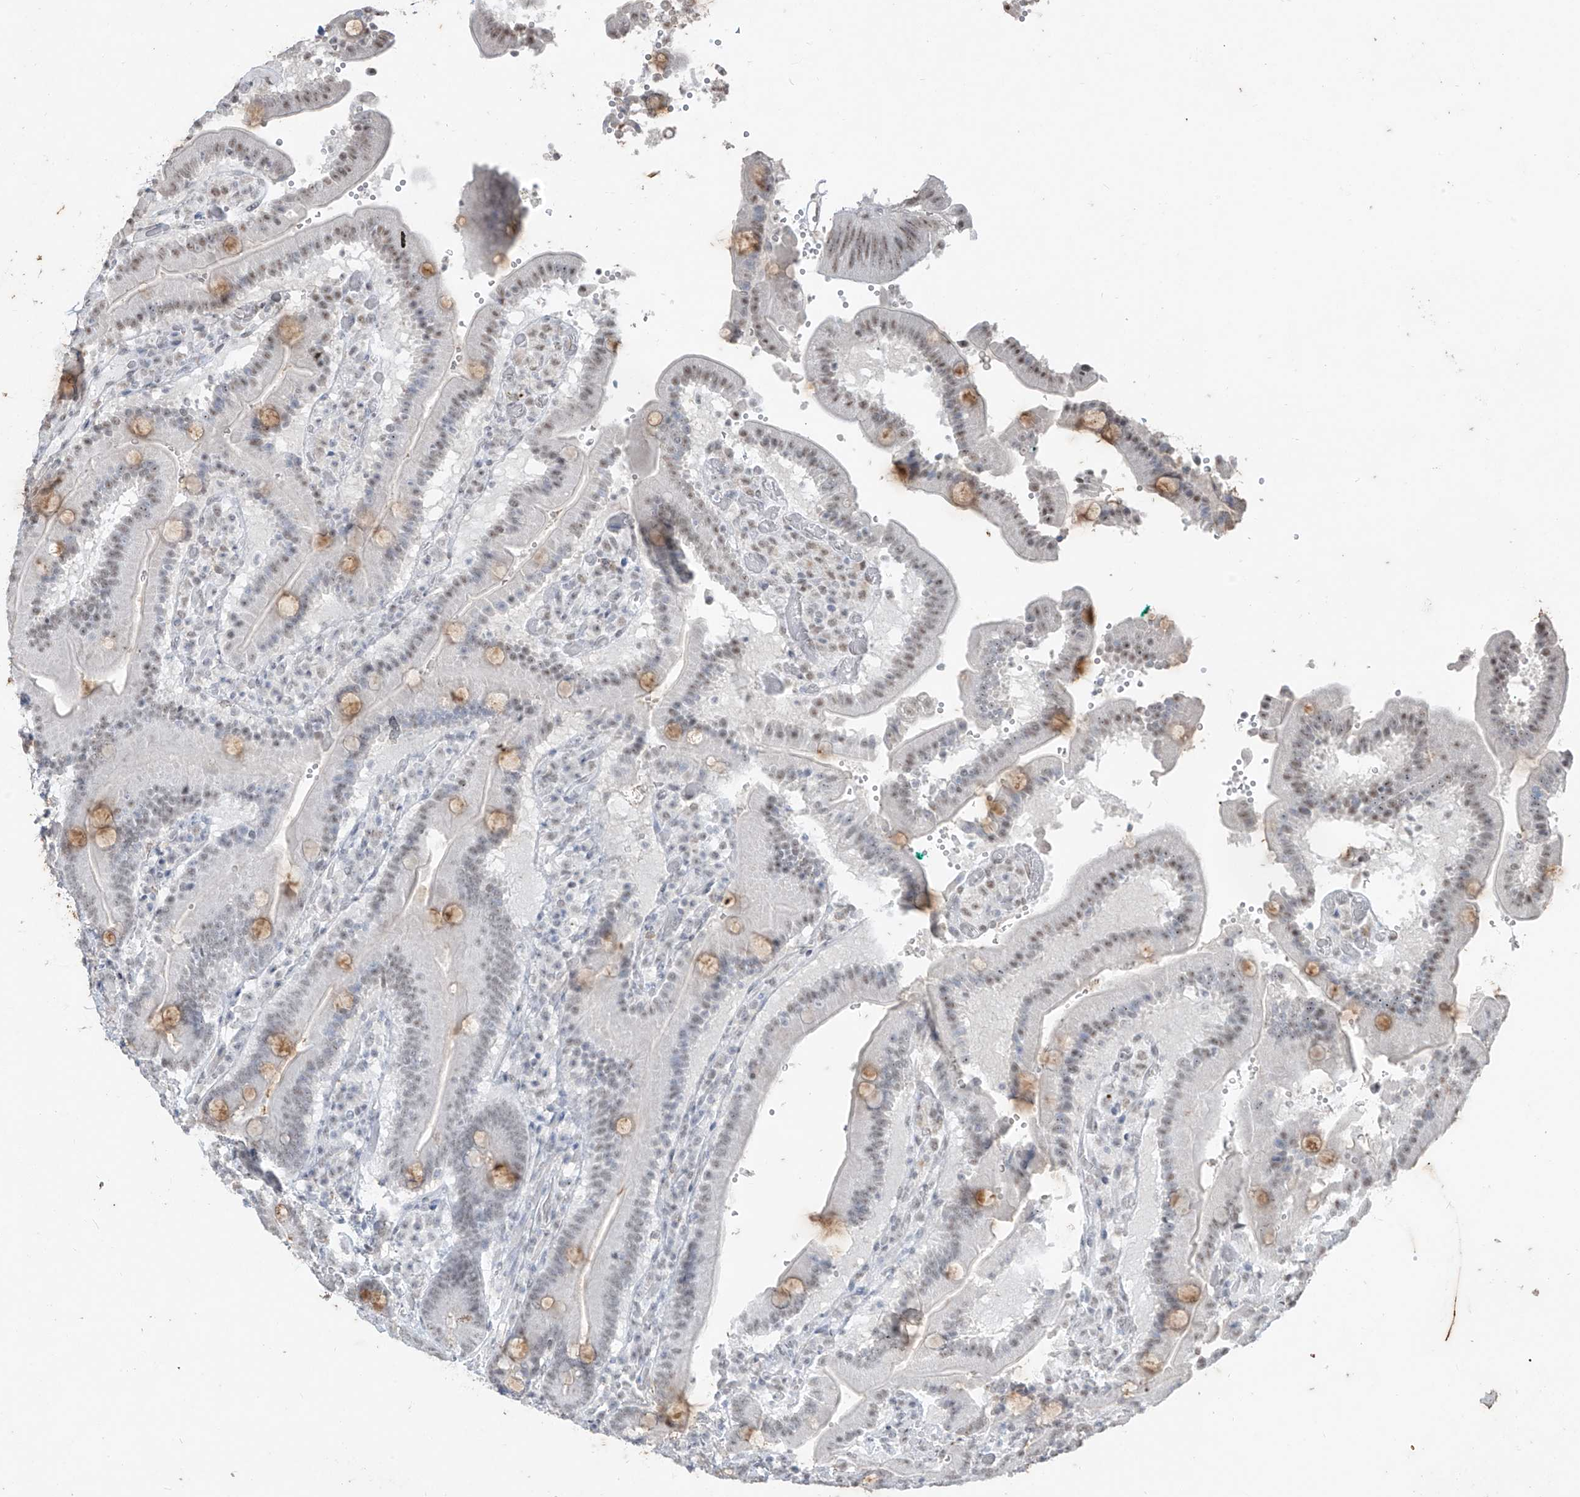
{"staining": {"intensity": "moderate", "quantity": "<25%", "location": "cytoplasmic/membranous"}, "tissue": "duodenum", "cell_type": "Glandular cells", "image_type": "normal", "snomed": [{"axis": "morphology", "description": "Normal tissue, NOS"}, {"axis": "topography", "description": "Duodenum"}], "caption": "Immunohistochemical staining of benign human duodenum exhibits low levels of moderate cytoplasmic/membranous staining in about <25% of glandular cells. The staining is performed using DAB (3,3'-diaminobenzidine) brown chromogen to label protein expression. The nuclei are counter-stained blue using hematoxylin.", "gene": "TFEC", "patient": {"sex": "female", "age": 62}}